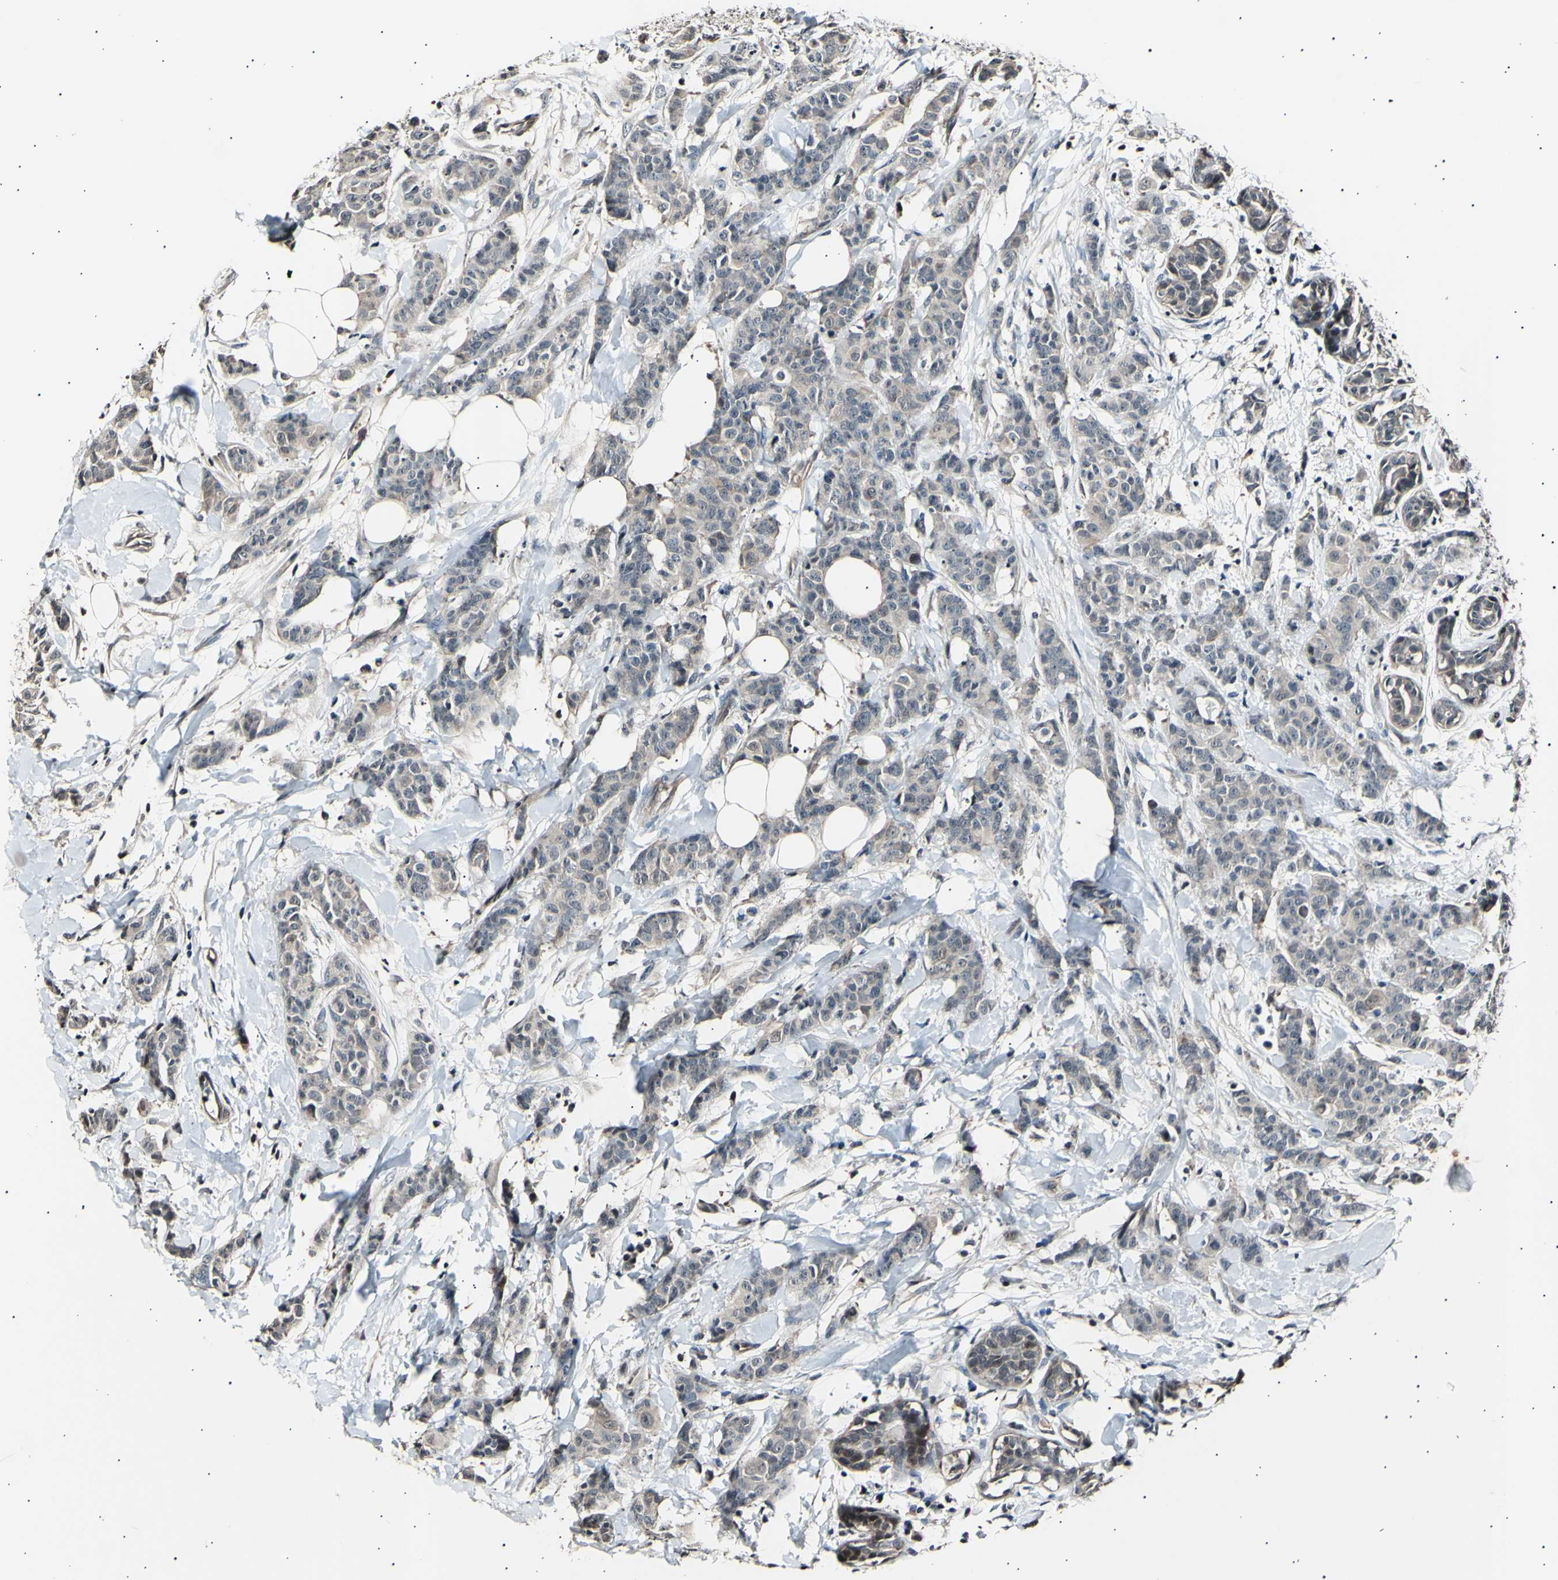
{"staining": {"intensity": "weak", "quantity": ">75%", "location": "cytoplasmic/membranous"}, "tissue": "breast cancer", "cell_type": "Tumor cells", "image_type": "cancer", "snomed": [{"axis": "morphology", "description": "Normal tissue, NOS"}, {"axis": "morphology", "description": "Duct carcinoma"}, {"axis": "topography", "description": "Breast"}], "caption": "Protein expression analysis of human breast cancer (infiltrating ductal carcinoma) reveals weak cytoplasmic/membranous staining in approximately >75% of tumor cells. (DAB (3,3'-diaminobenzidine) IHC, brown staining for protein, blue staining for nuclei).", "gene": "AK1", "patient": {"sex": "female", "age": 40}}